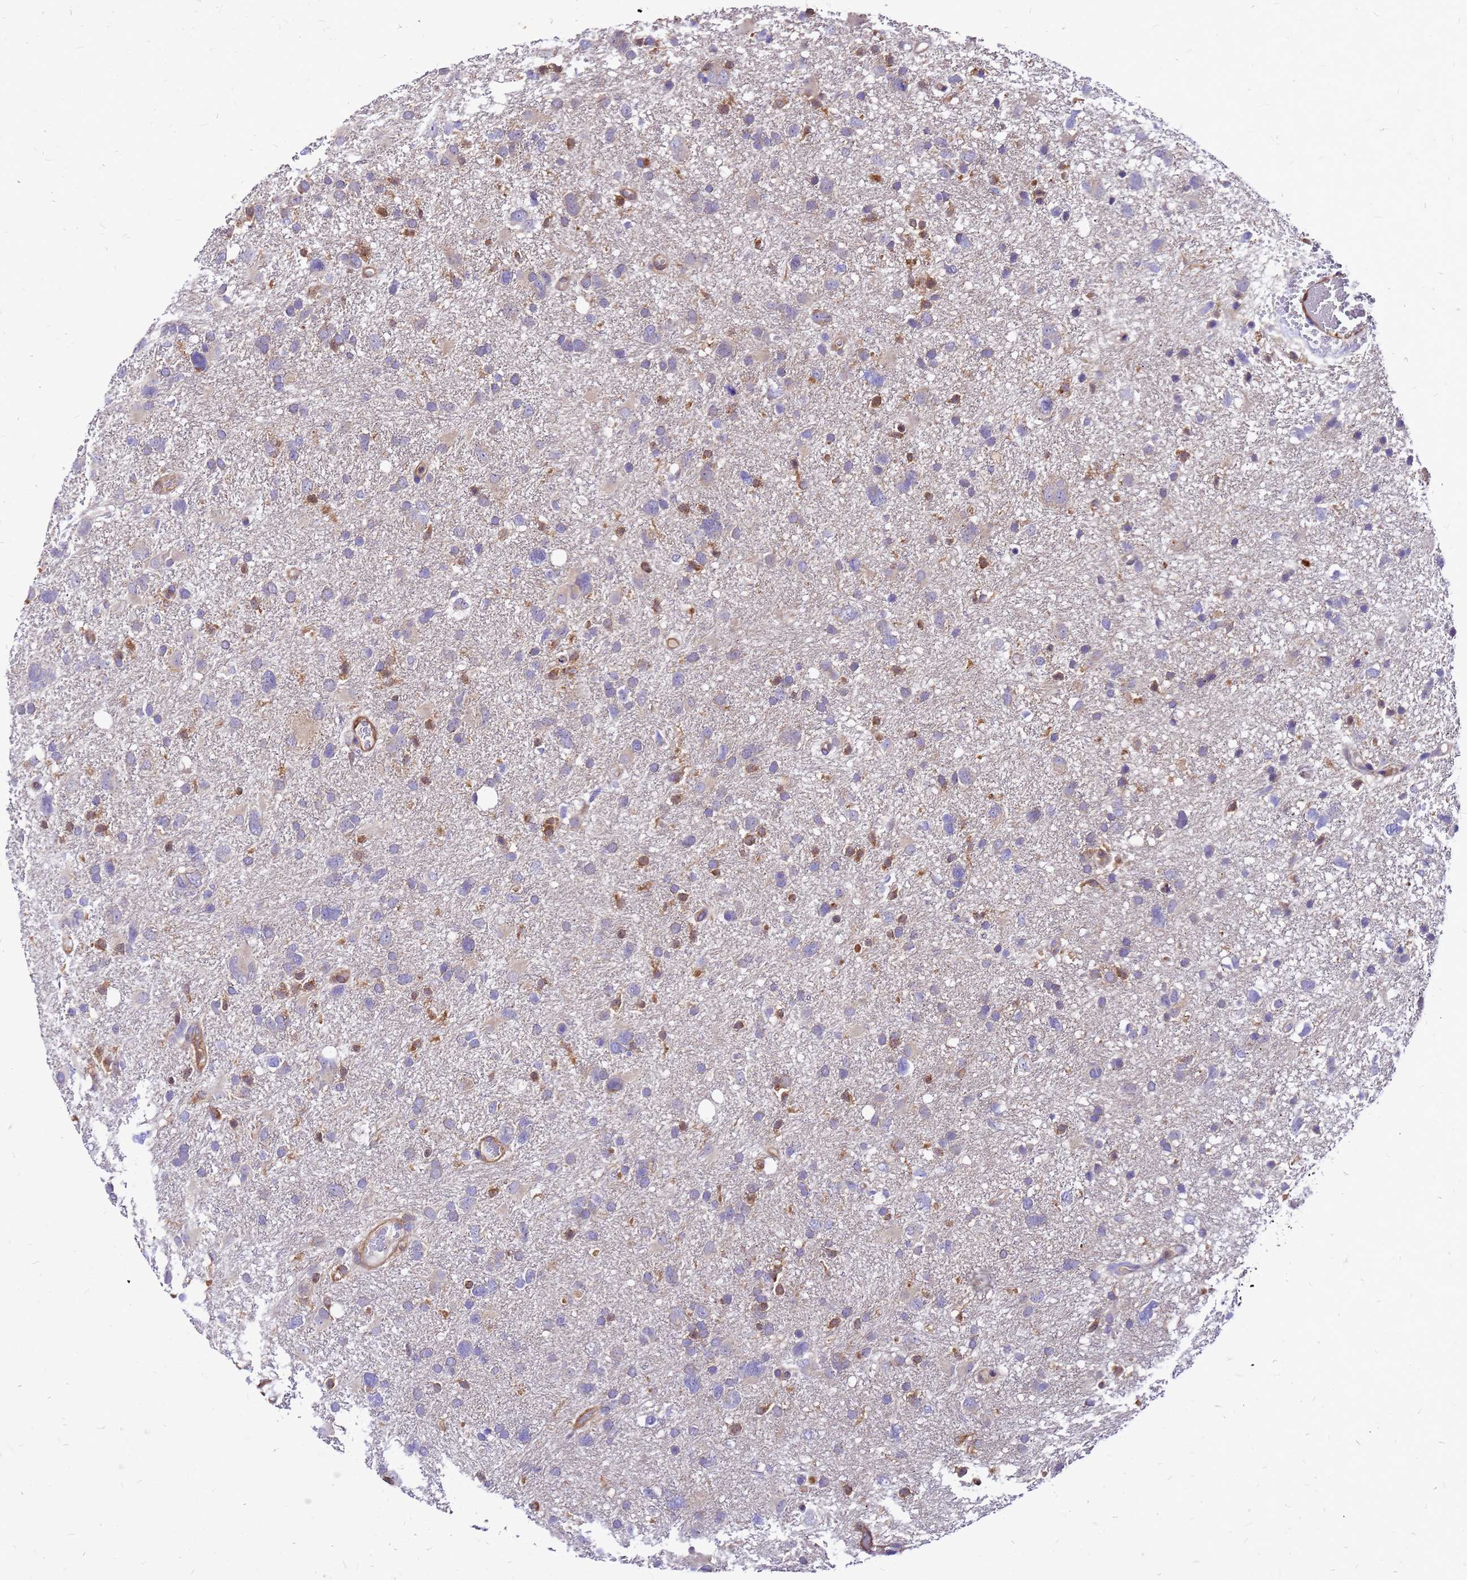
{"staining": {"intensity": "negative", "quantity": "none", "location": "none"}, "tissue": "glioma", "cell_type": "Tumor cells", "image_type": "cancer", "snomed": [{"axis": "morphology", "description": "Glioma, malignant, High grade"}, {"axis": "topography", "description": "Brain"}], "caption": "An IHC image of malignant glioma (high-grade) is shown. There is no staining in tumor cells of malignant glioma (high-grade).", "gene": "DUSP23", "patient": {"sex": "male", "age": 61}}